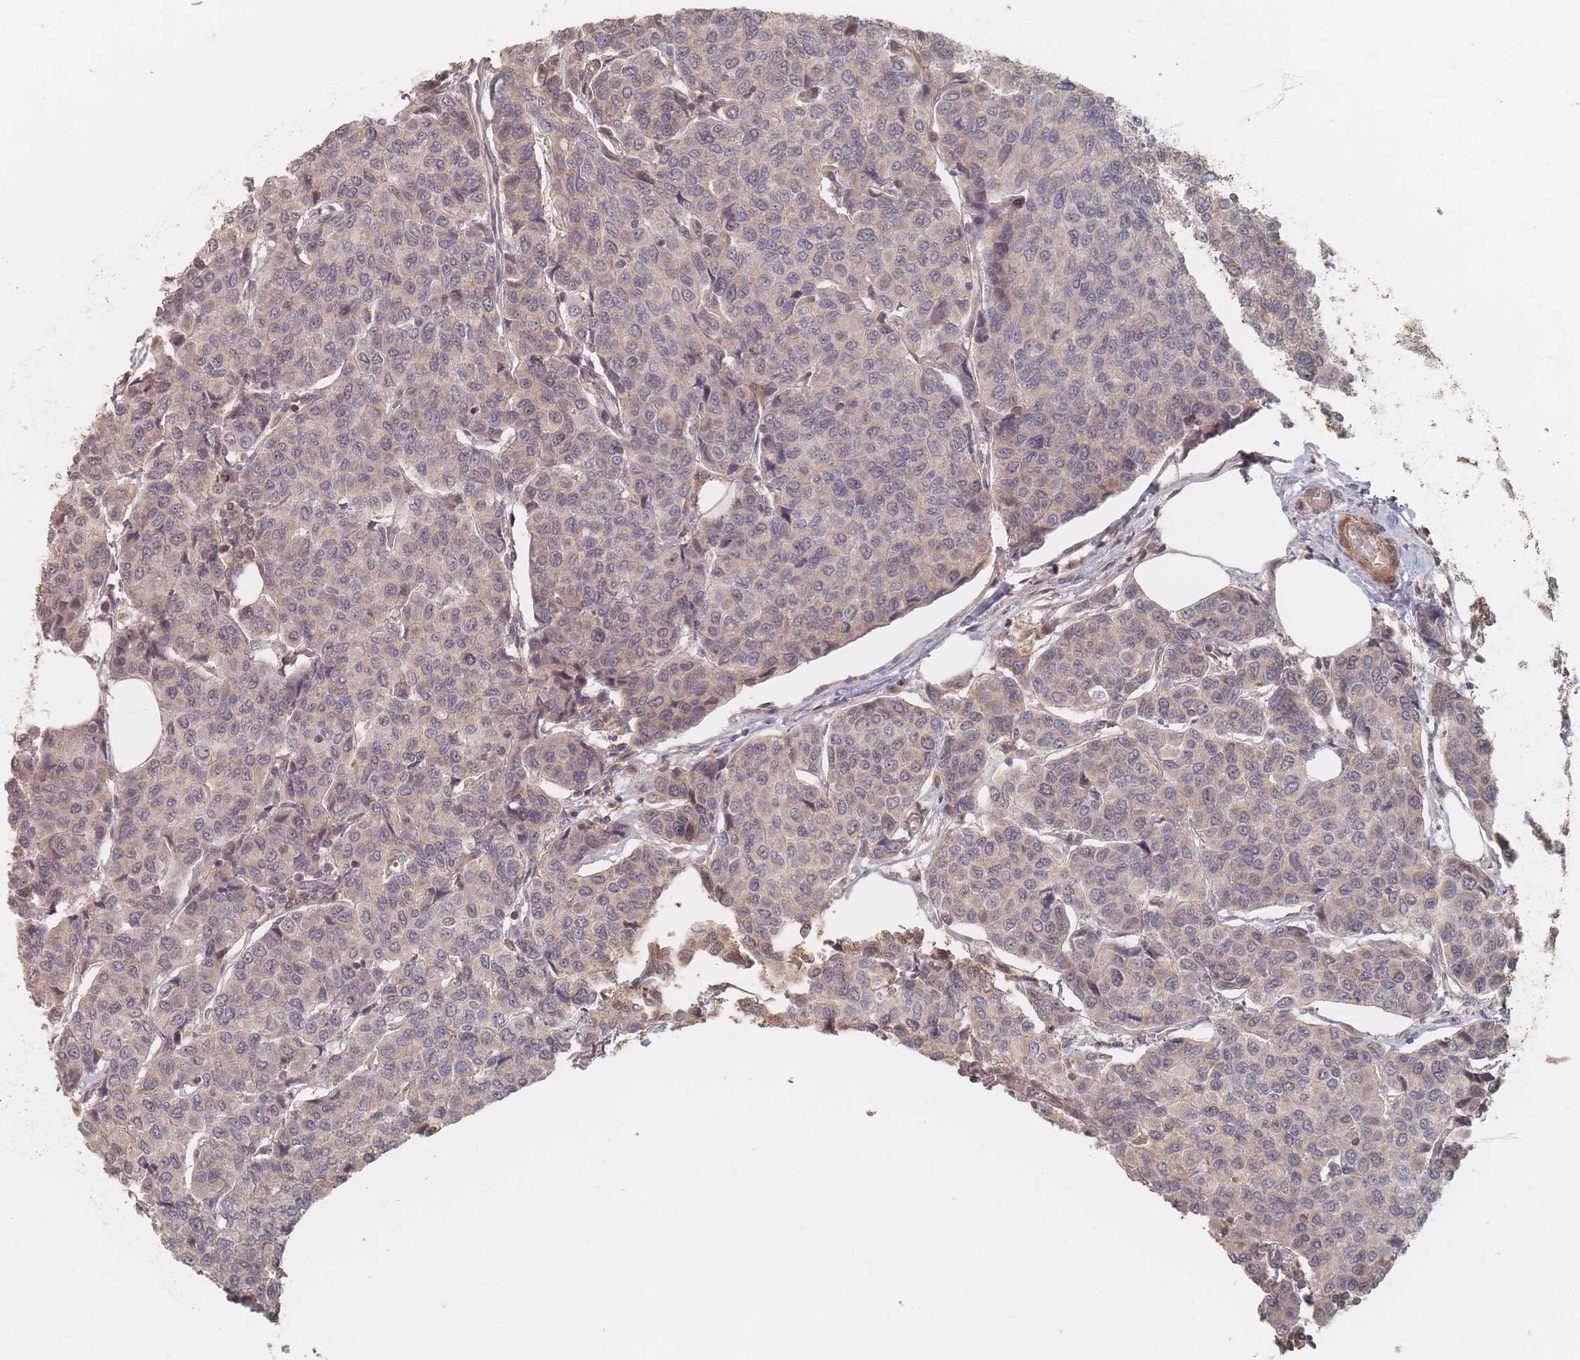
{"staining": {"intensity": "weak", "quantity": "<25%", "location": "cytoplasmic/membranous"}, "tissue": "breast cancer", "cell_type": "Tumor cells", "image_type": "cancer", "snomed": [{"axis": "morphology", "description": "Duct carcinoma"}, {"axis": "topography", "description": "Breast"}], "caption": "Immunohistochemistry histopathology image of neoplastic tissue: infiltrating ductal carcinoma (breast) stained with DAB displays no significant protein staining in tumor cells.", "gene": "GLE1", "patient": {"sex": "female", "age": 55}}